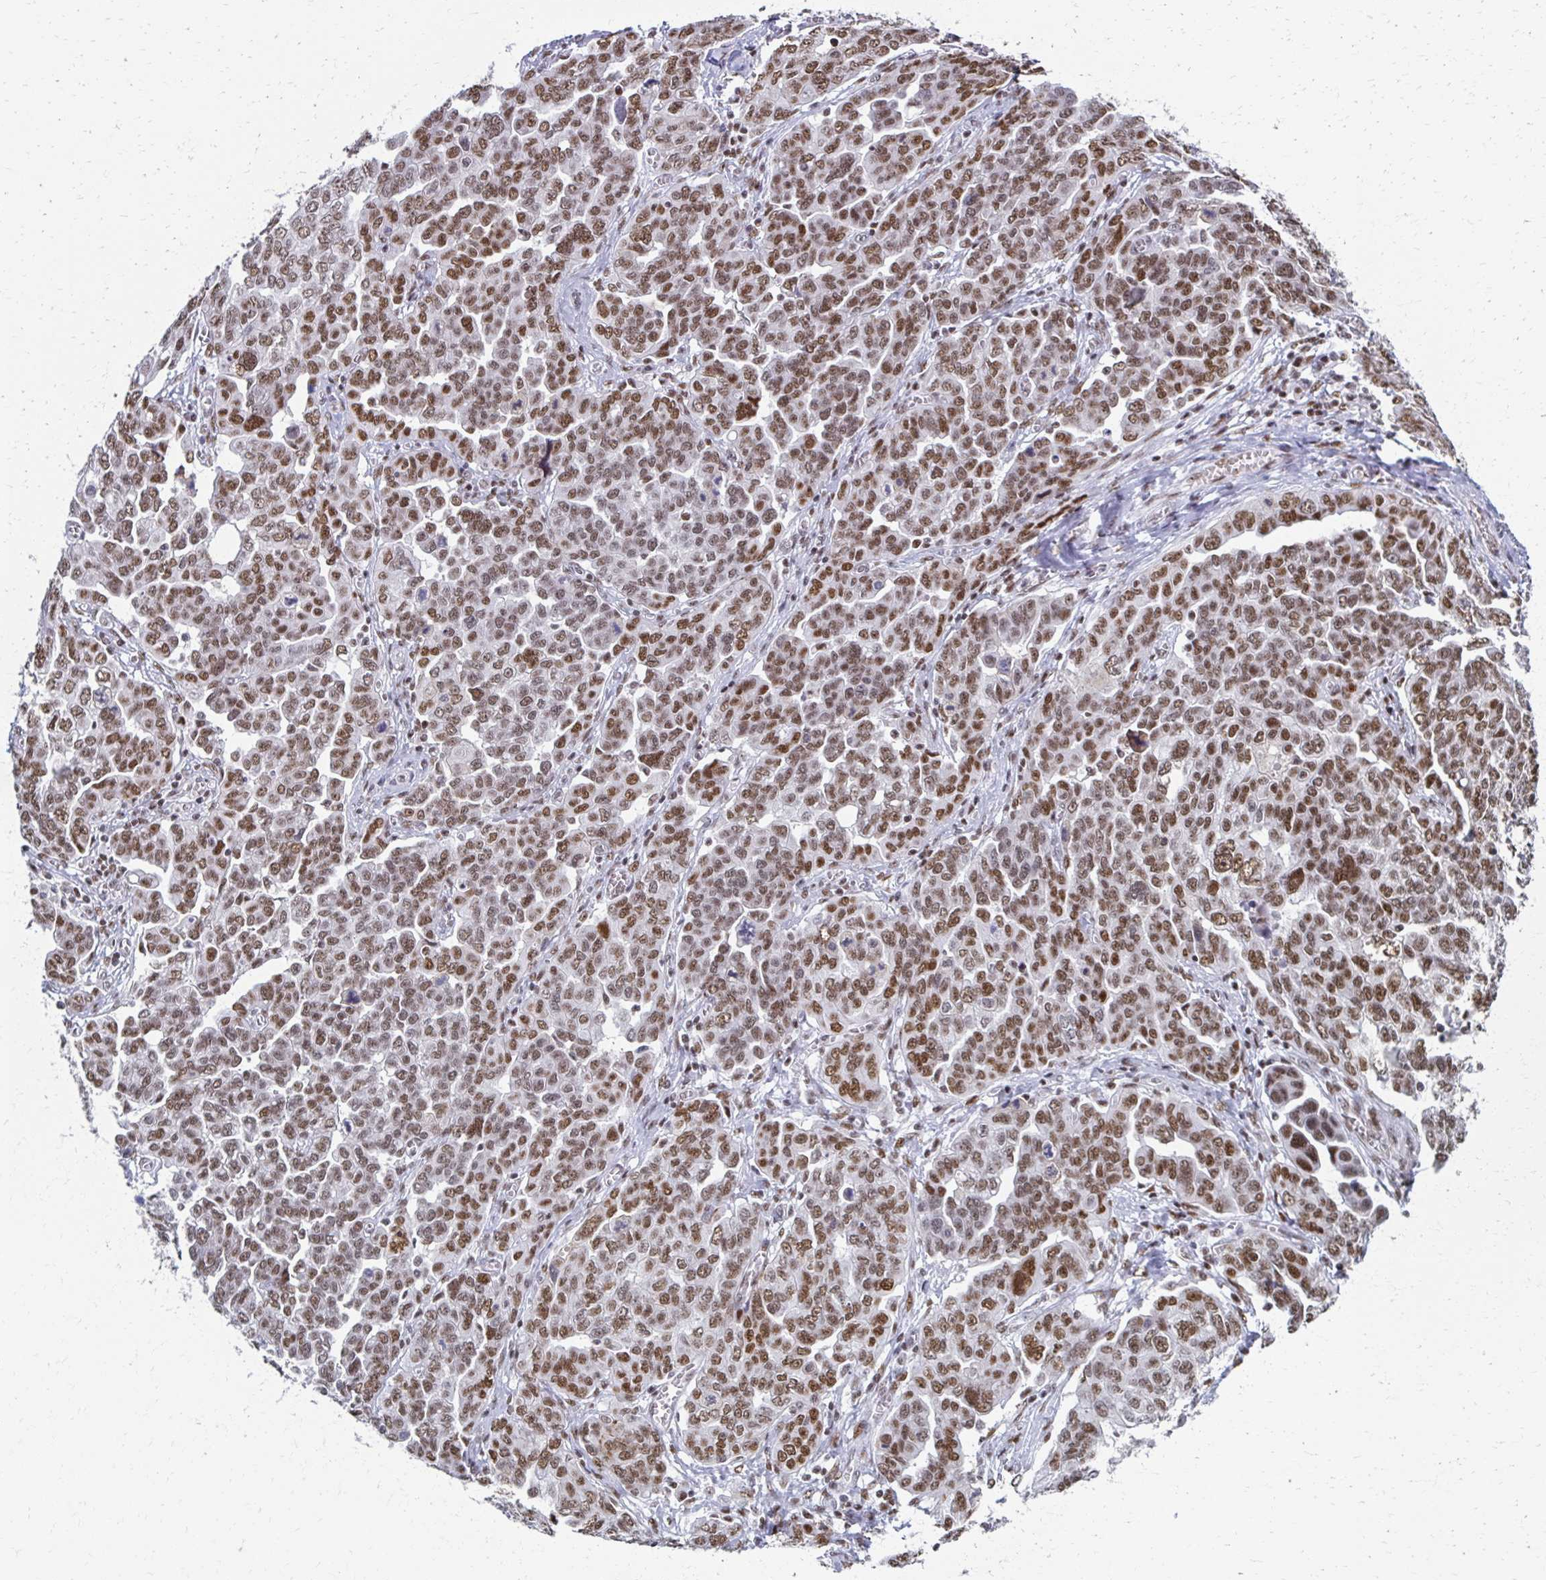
{"staining": {"intensity": "moderate", "quantity": ">75%", "location": "nuclear"}, "tissue": "ovarian cancer", "cell_type": "Tumor cells", "image_type": "cancer", "snomed": [{"axis": "morphology", "description": "Cystadenocarcinoma, serous, NOS"}, {"axis": "topography", "description": "Ovary"}], "caption": "This is an image of IHC staining of ovarian serous cystadenocarcinoma, which shows moderate expression in the nuclear of tumor cells.", "gene": "IRF7", "patient": {"sex": "female", "age": 59}}